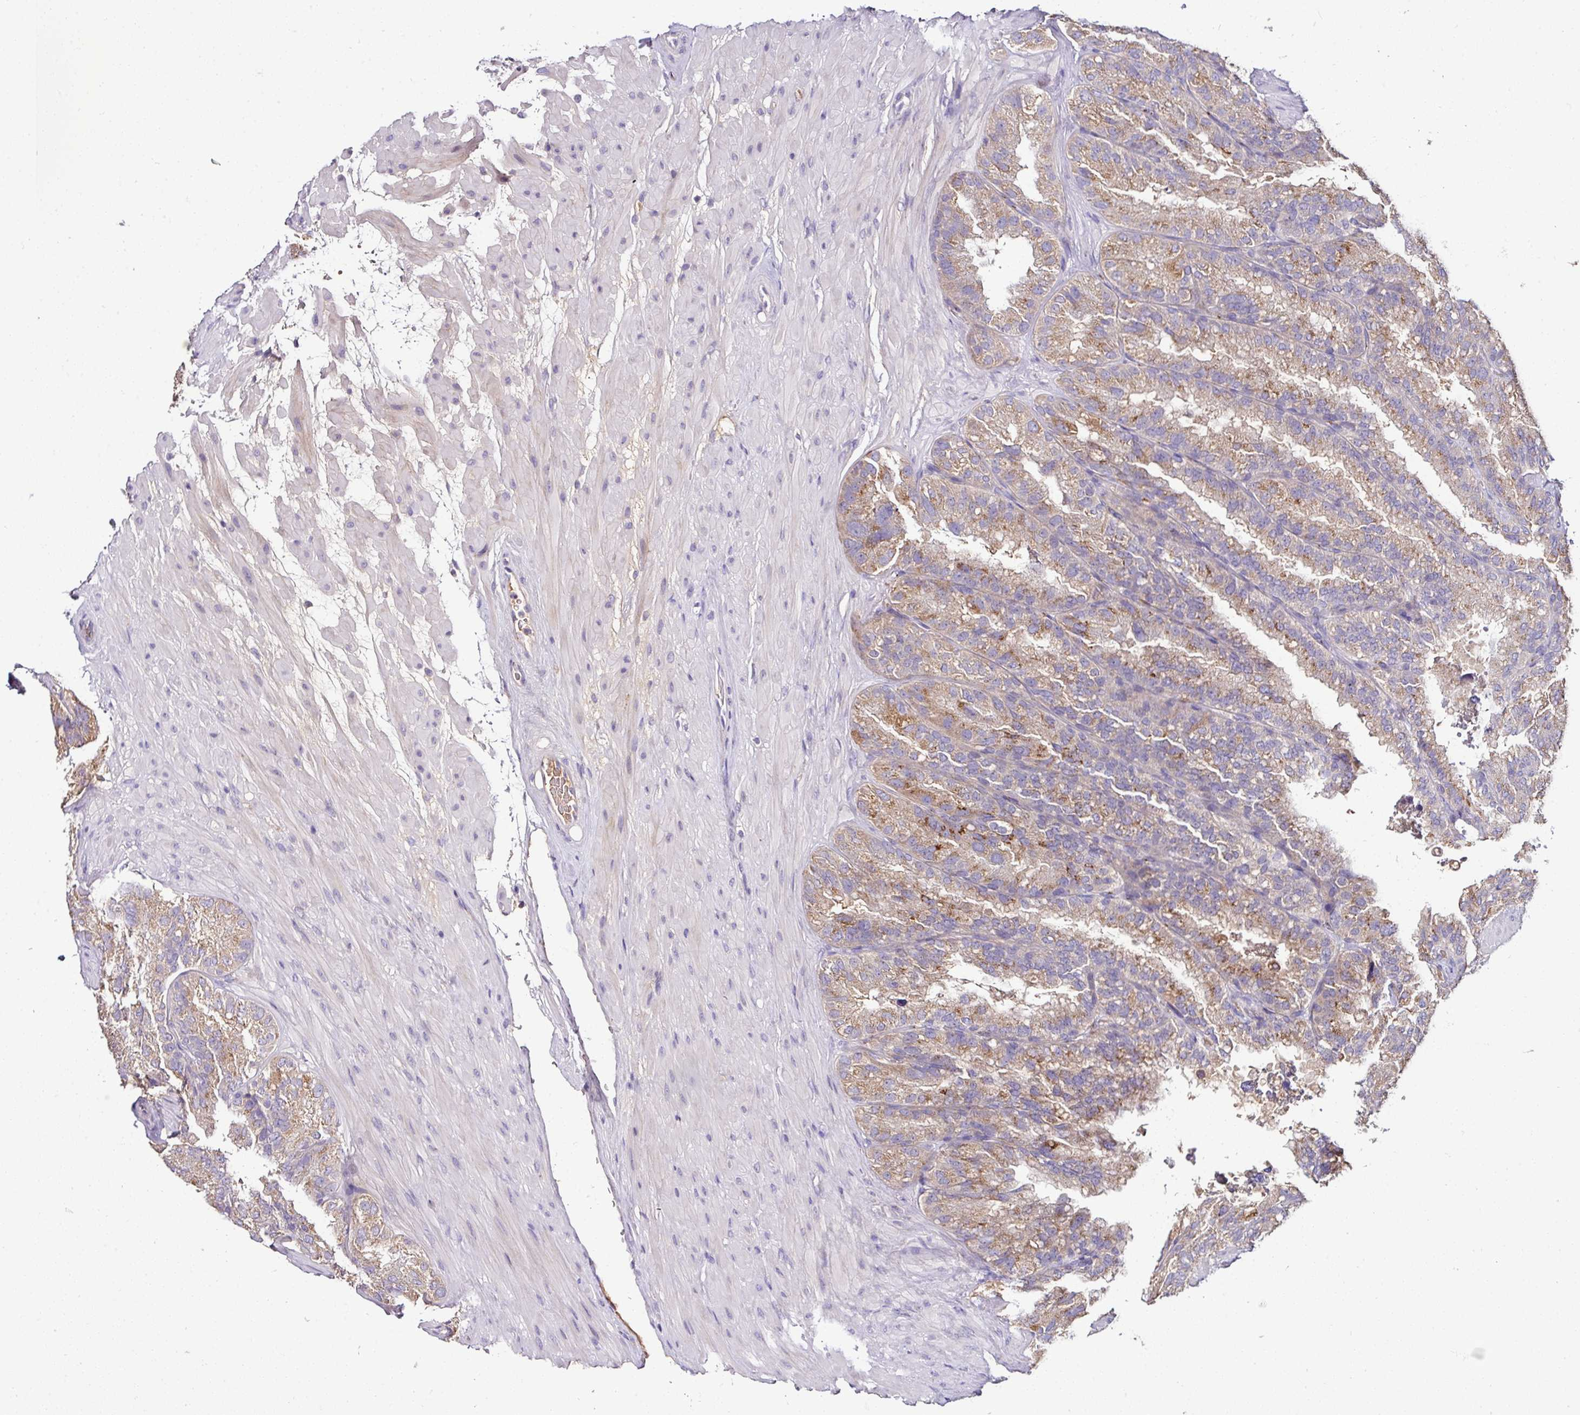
{"staining": {"intensity": "moderate", "quantity": ">75%", "location": "cytoplasmic/membranous"}, "tissue": "seminal vesicle", "cell_type": "Glandular cells", "image_type": "normal", "snomed": [{"axis": "morphology", "description": "Normal tissue, NOS"}, {"axis": "topography", "description": "Seminal veicle"}], "caption": "Immunohistochemical staining of unremarkable human seminal vesicle shows >75% levels of moderate cytoplasmic/membranous protein positivity in about >75% of glandular cells.", "gene": "CPD", "patient": {"sex": "male", "age": 58}}